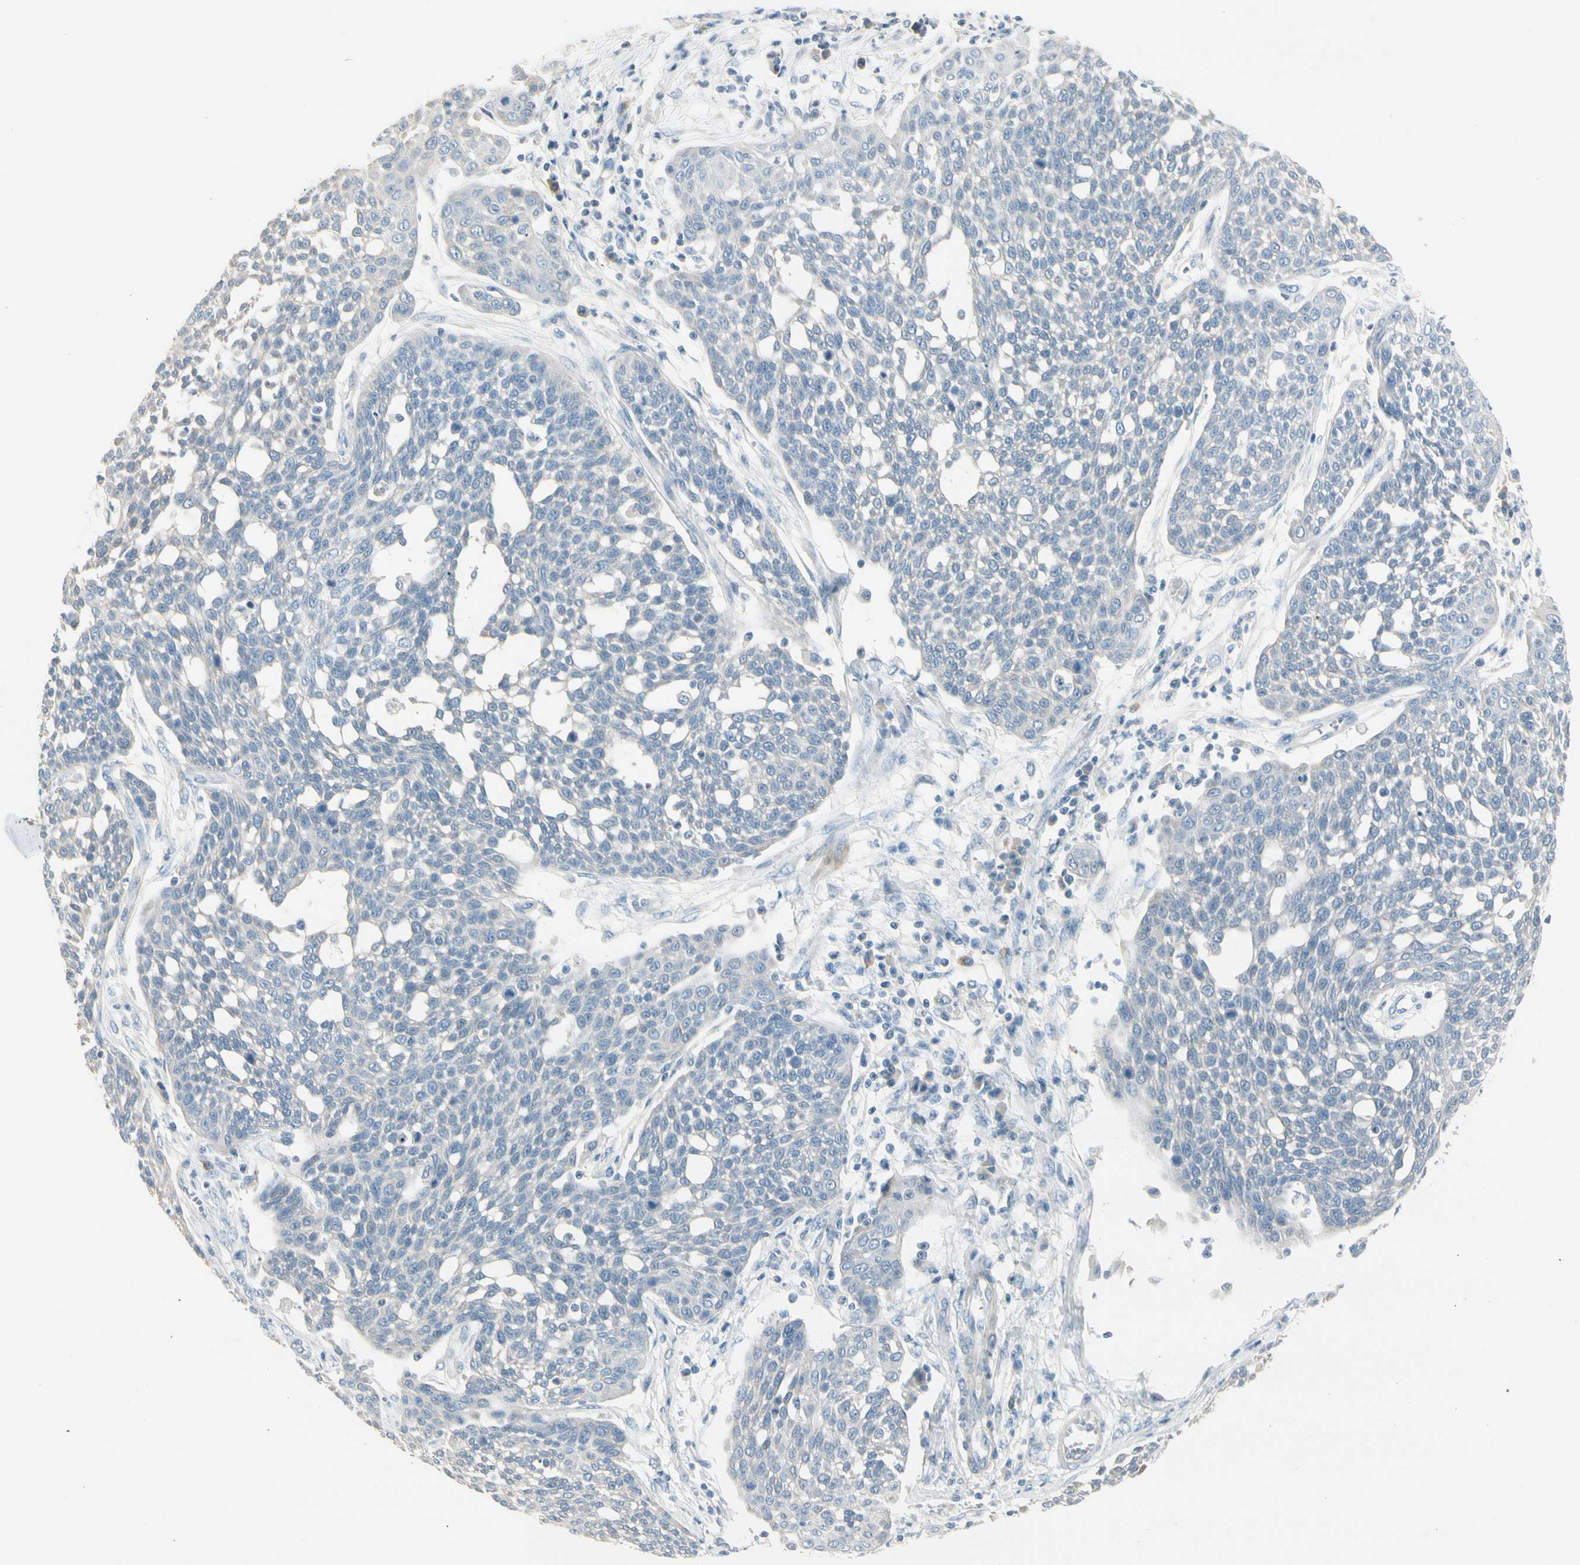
{"staining": {"intensity": "negative", "quantity": "none", "location": "none"}, "tissue": "cervical cancer", "cell_type": "Tumor cells", "image_type": "cancer", "snomed": [{"axis": "morphology", "description": "Squamous cell carcinoma, NOS"}, {"axis": "topography", "description": "Cervix"}], "caption": "There is no significant positivity in tumor cells of cervical squamous cell carcinoma.", "gene": "CYP2E1", "patient": {"sex": "female", "age": 34}}